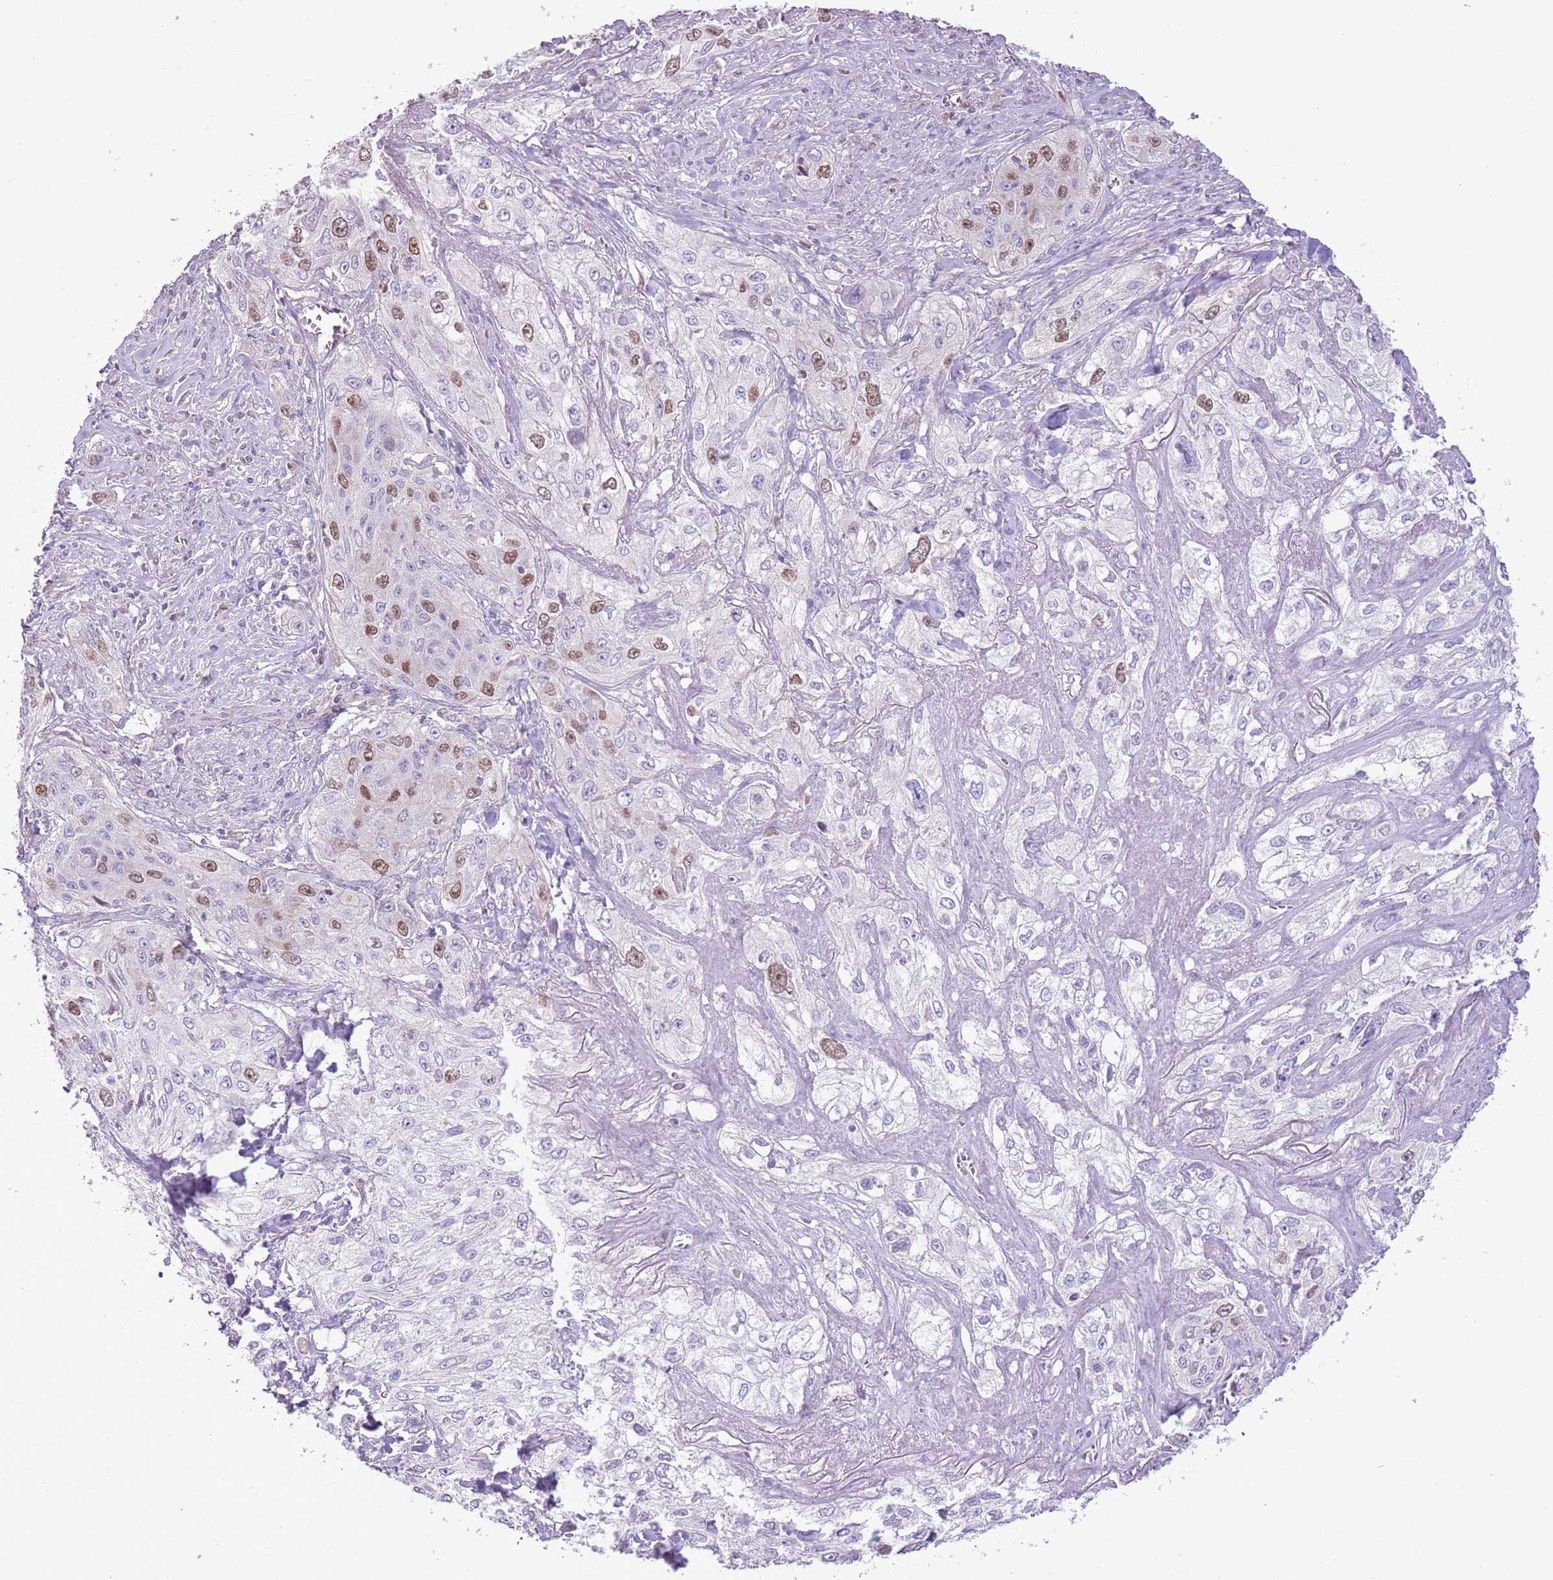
{"staining": {"intensity": "moderate", "quantity": "25%-75%", "location": "nuclear"}, "tissue": "lung cancer", "cell_type": "Tumor cells", "image_type": "cancer", "snomed": [{"axis": "morphology", "description": "Squamous cell carcinoma, NOS"}, {"axis": "topography", "description": "Lung"}], "caption": "A brown stain labels moderate nuclear staining of a protein in lung squamous cell carcinoma tumor cells. (IHC, brightfield microscopy, high magnification).", "gene": "GMNN", "patient": {"sex": "female", "age": 69}}